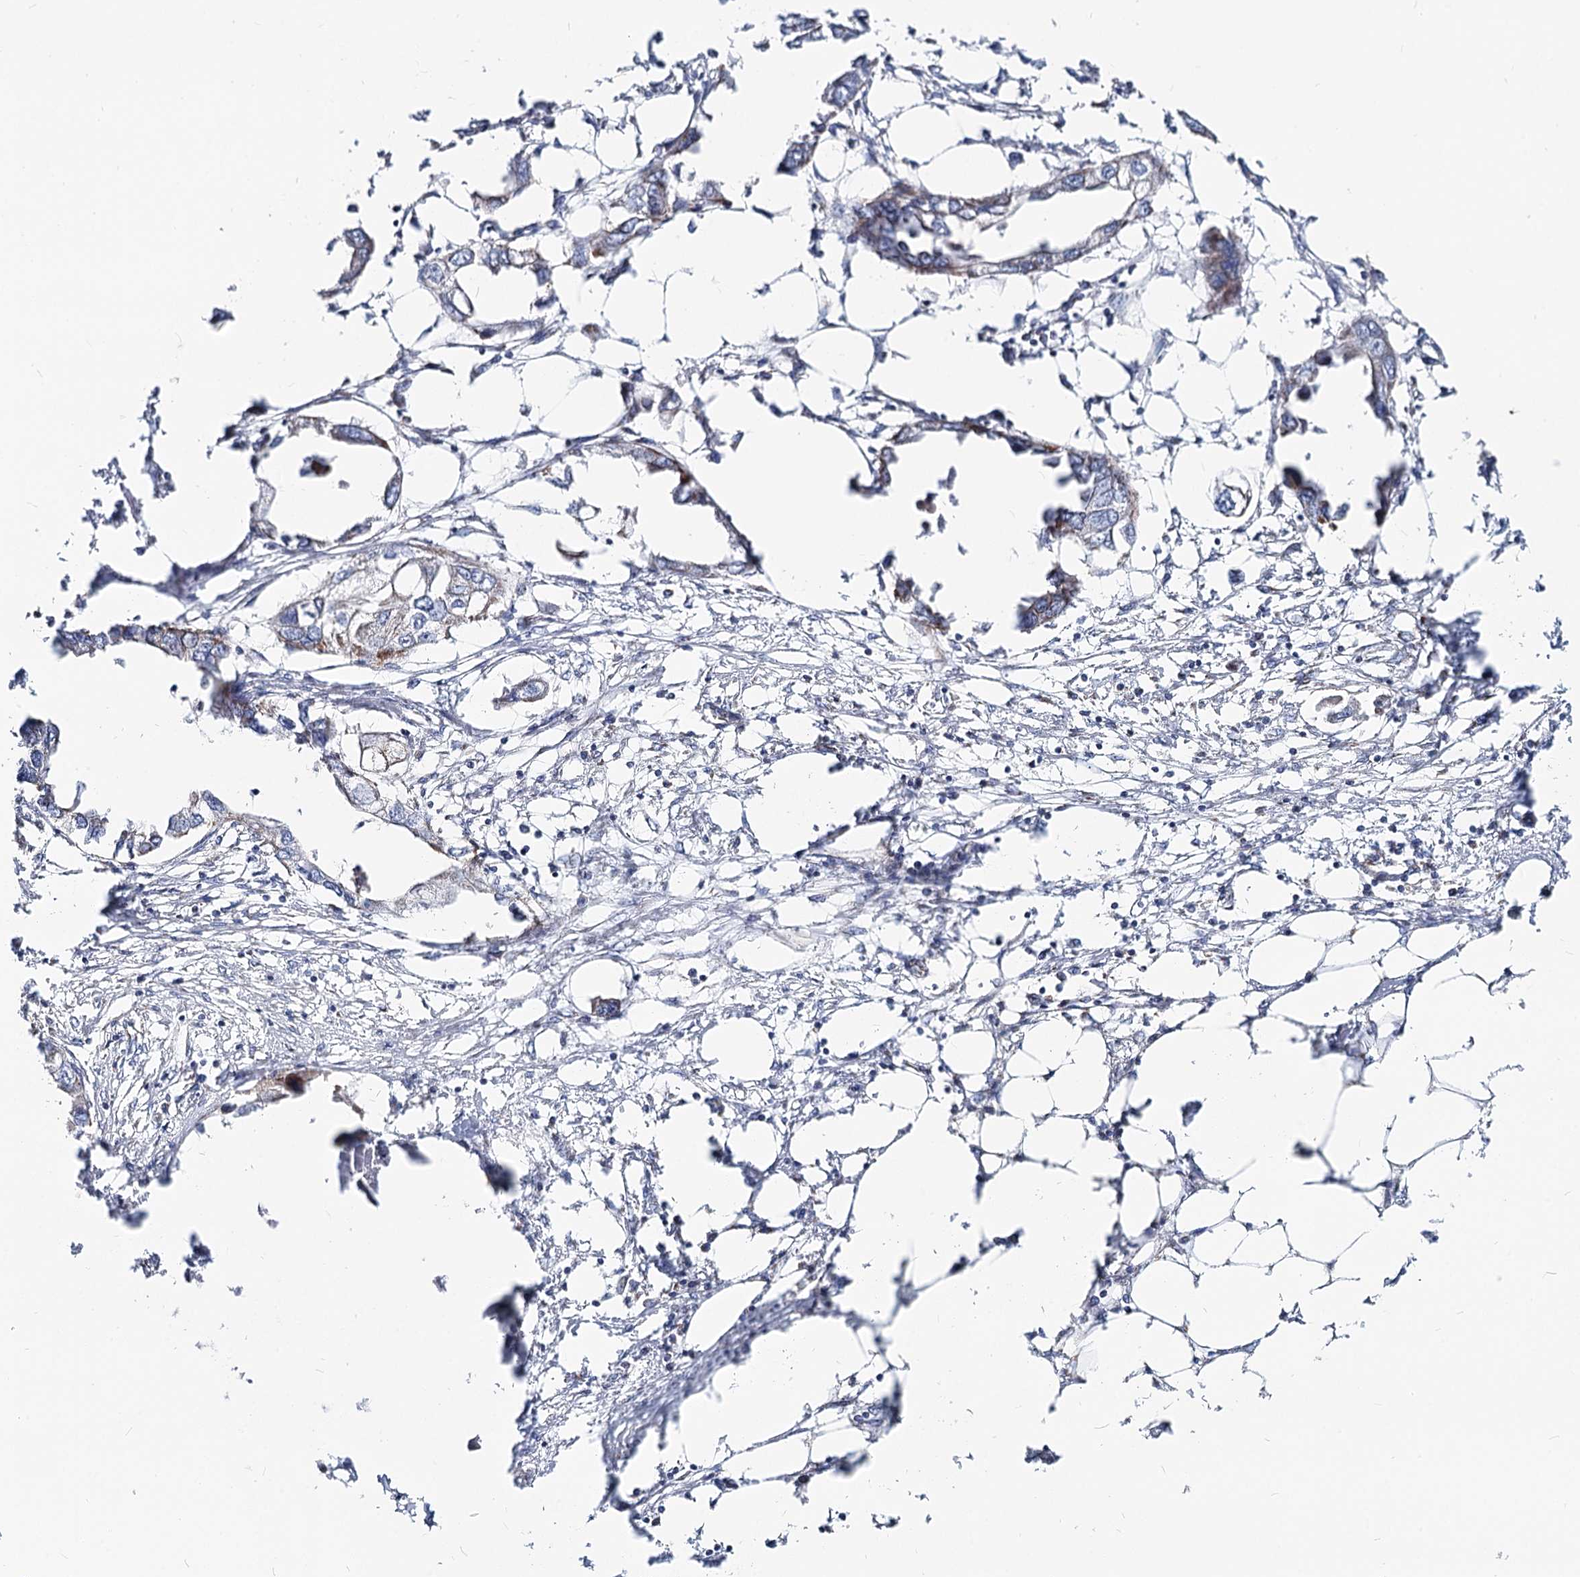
{"staining": {"intensity": "negative", "quantity": "none", "location": "none"}, "tissue": "endometrial cancer", "cell_type": "Tumor cells", "image_type": "cancer", "snomed": [{"axis": "morphology", "description": "Adenocarcinoma, NOS"}, {"axis": "morphology", "description": "Adenocarcinoma, metastatic, NOS"}, {"axis": "topography", "description": "Adipose tissue"}, {"axis": "topography", "description": "Endometrium"}], "caption": "A high-resolution image shows immunohistochemistry staining of endometrial cancer (metastatic adenocarcinoma), which demonstrates no significant positivity in tumor cells.", "gene": "MCCC2", "patient": {"sex": "female", "age": 67}}